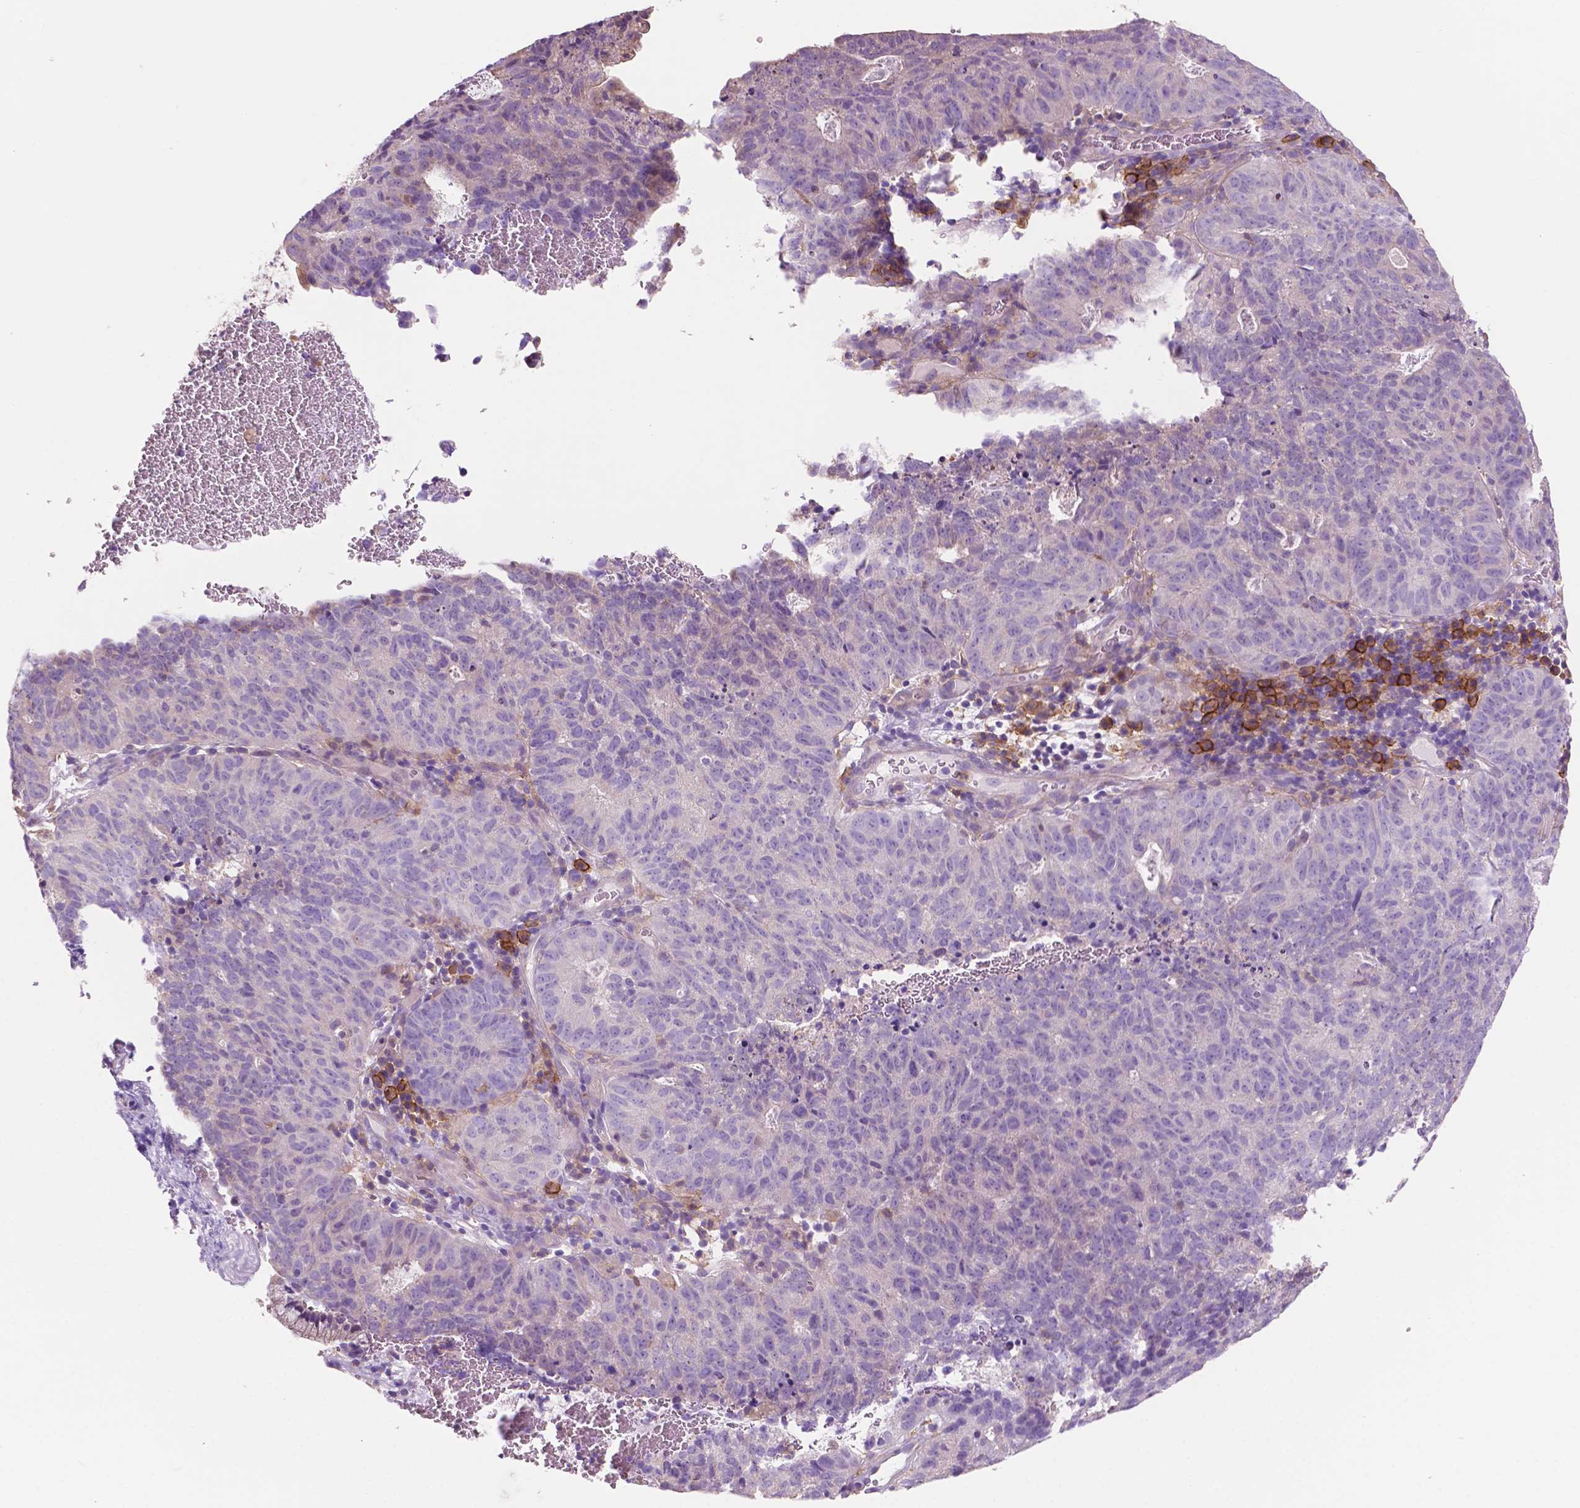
{"staining": {"intensity": "negative", "quantity": "none", "location": "none"}, "tissue": "cervical cancer", "cell_type": "Tumor cells", "image_type": "cancer", "snomed": [{"axis": "morphology", "description": "Adenocarcinoma, NOS"}, {"axis": "topography", "description": "Cervix"}], "caption": "Protein analysis of adenocarcinoma (cervical) shows no significant staining in tumor cells.", "gene": "SEMA4A", "patient": {"sex": "female", "age": 38}}